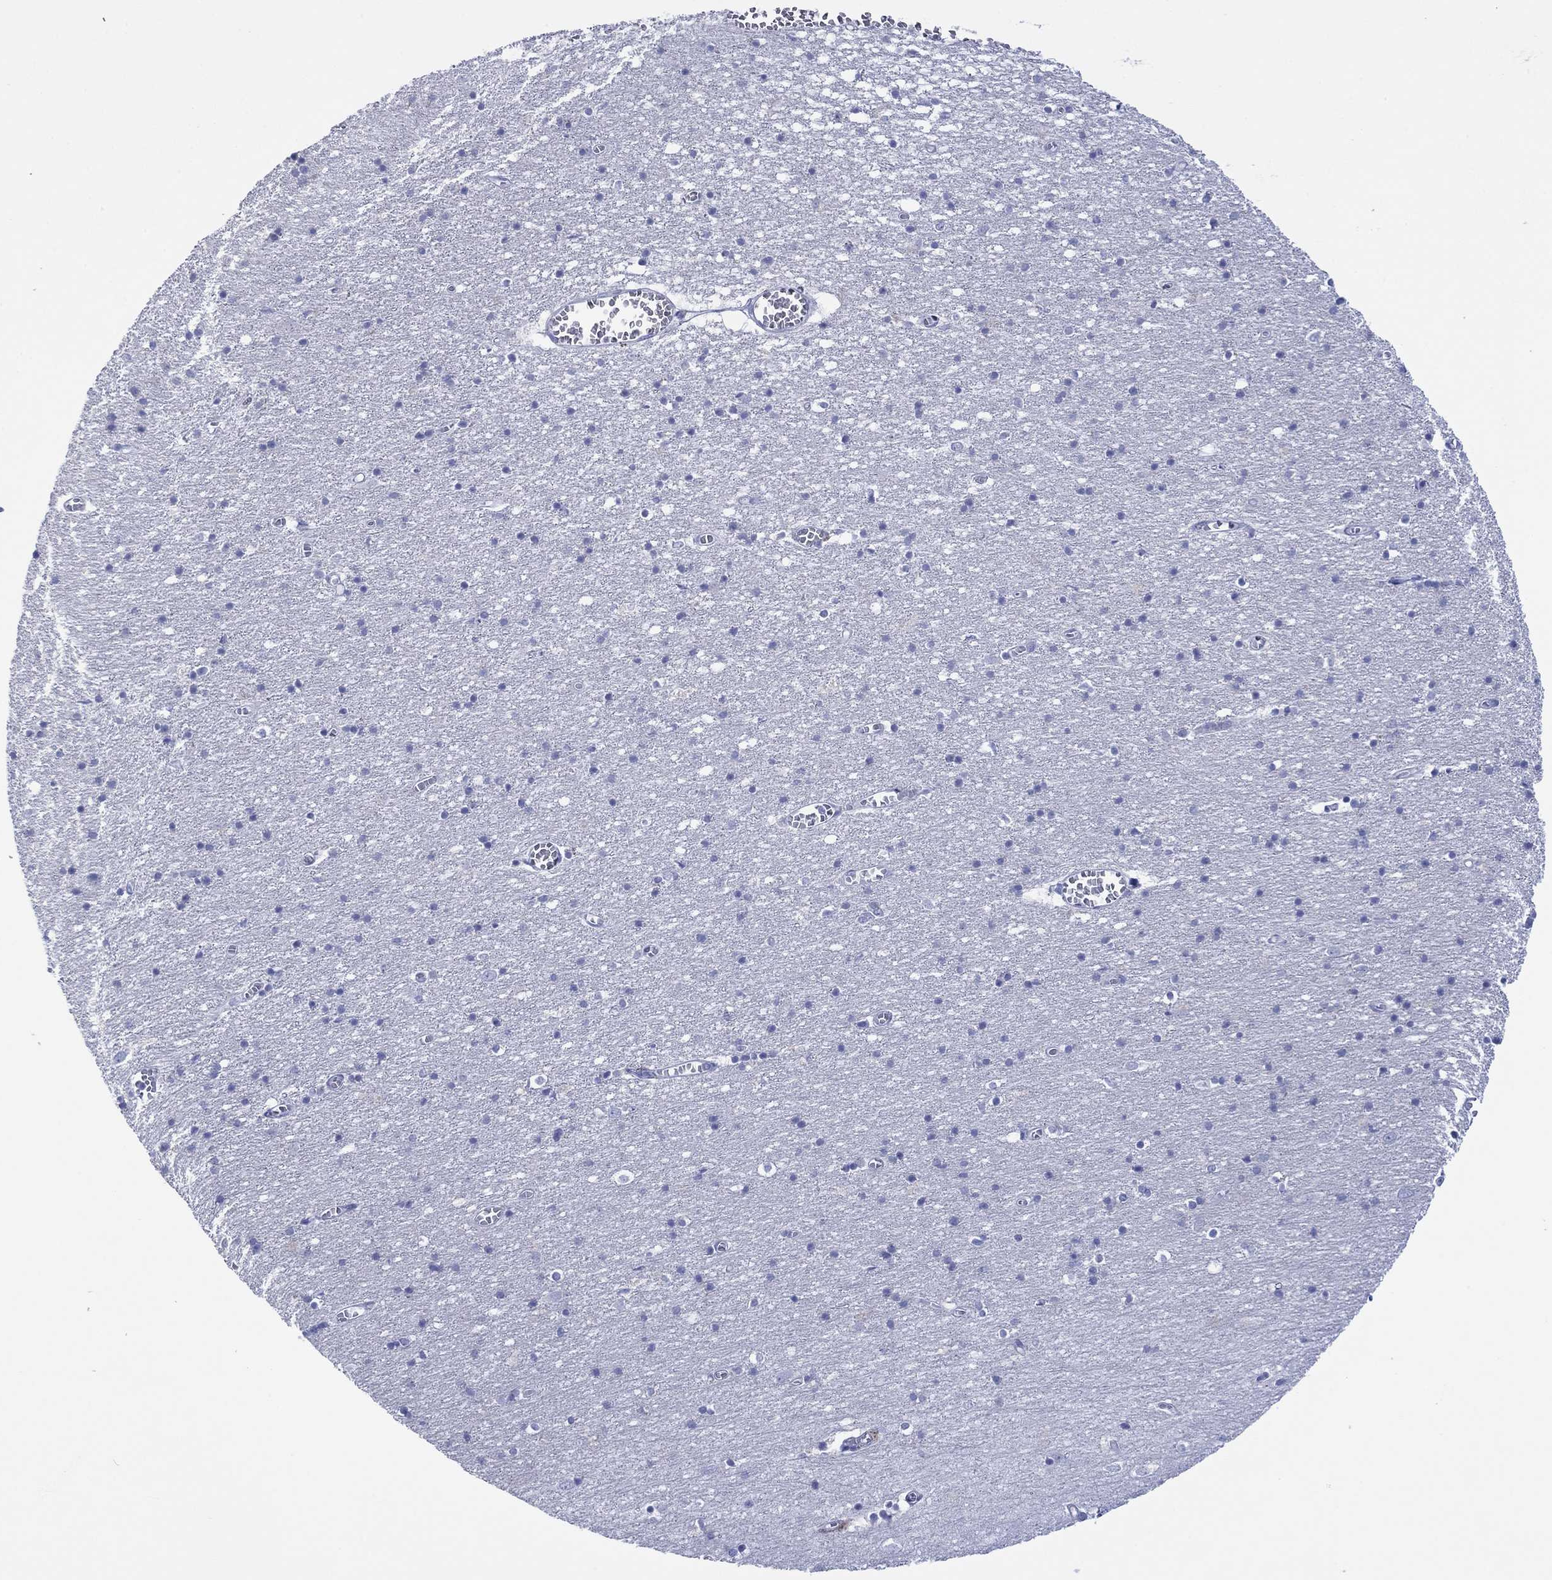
{"staining": {"intensity": "negative", "quantity": "none", "location": "none"}, "tissue": "cerebral cortex", "cell_type": "Endothelial cells", "image_type": "normal", "snomed": [{"axis": "morphology", "description": "Normal tissue, NOS"}, {"axis": "topography", "description": "Cerebral cortex"}], "caption": "A photomicrograph of cerebral cortex stained for a protein reveals no brown staining in endothelial cells. (Stains: DAB (3,3'-diaminobenzidine) immunohistochemistry with hematoxylin counter stain, Microscopy: brightfield microscopy at high magnification).", "gene": "MLANA", "patient": {"sex": "male", "age": 70}}